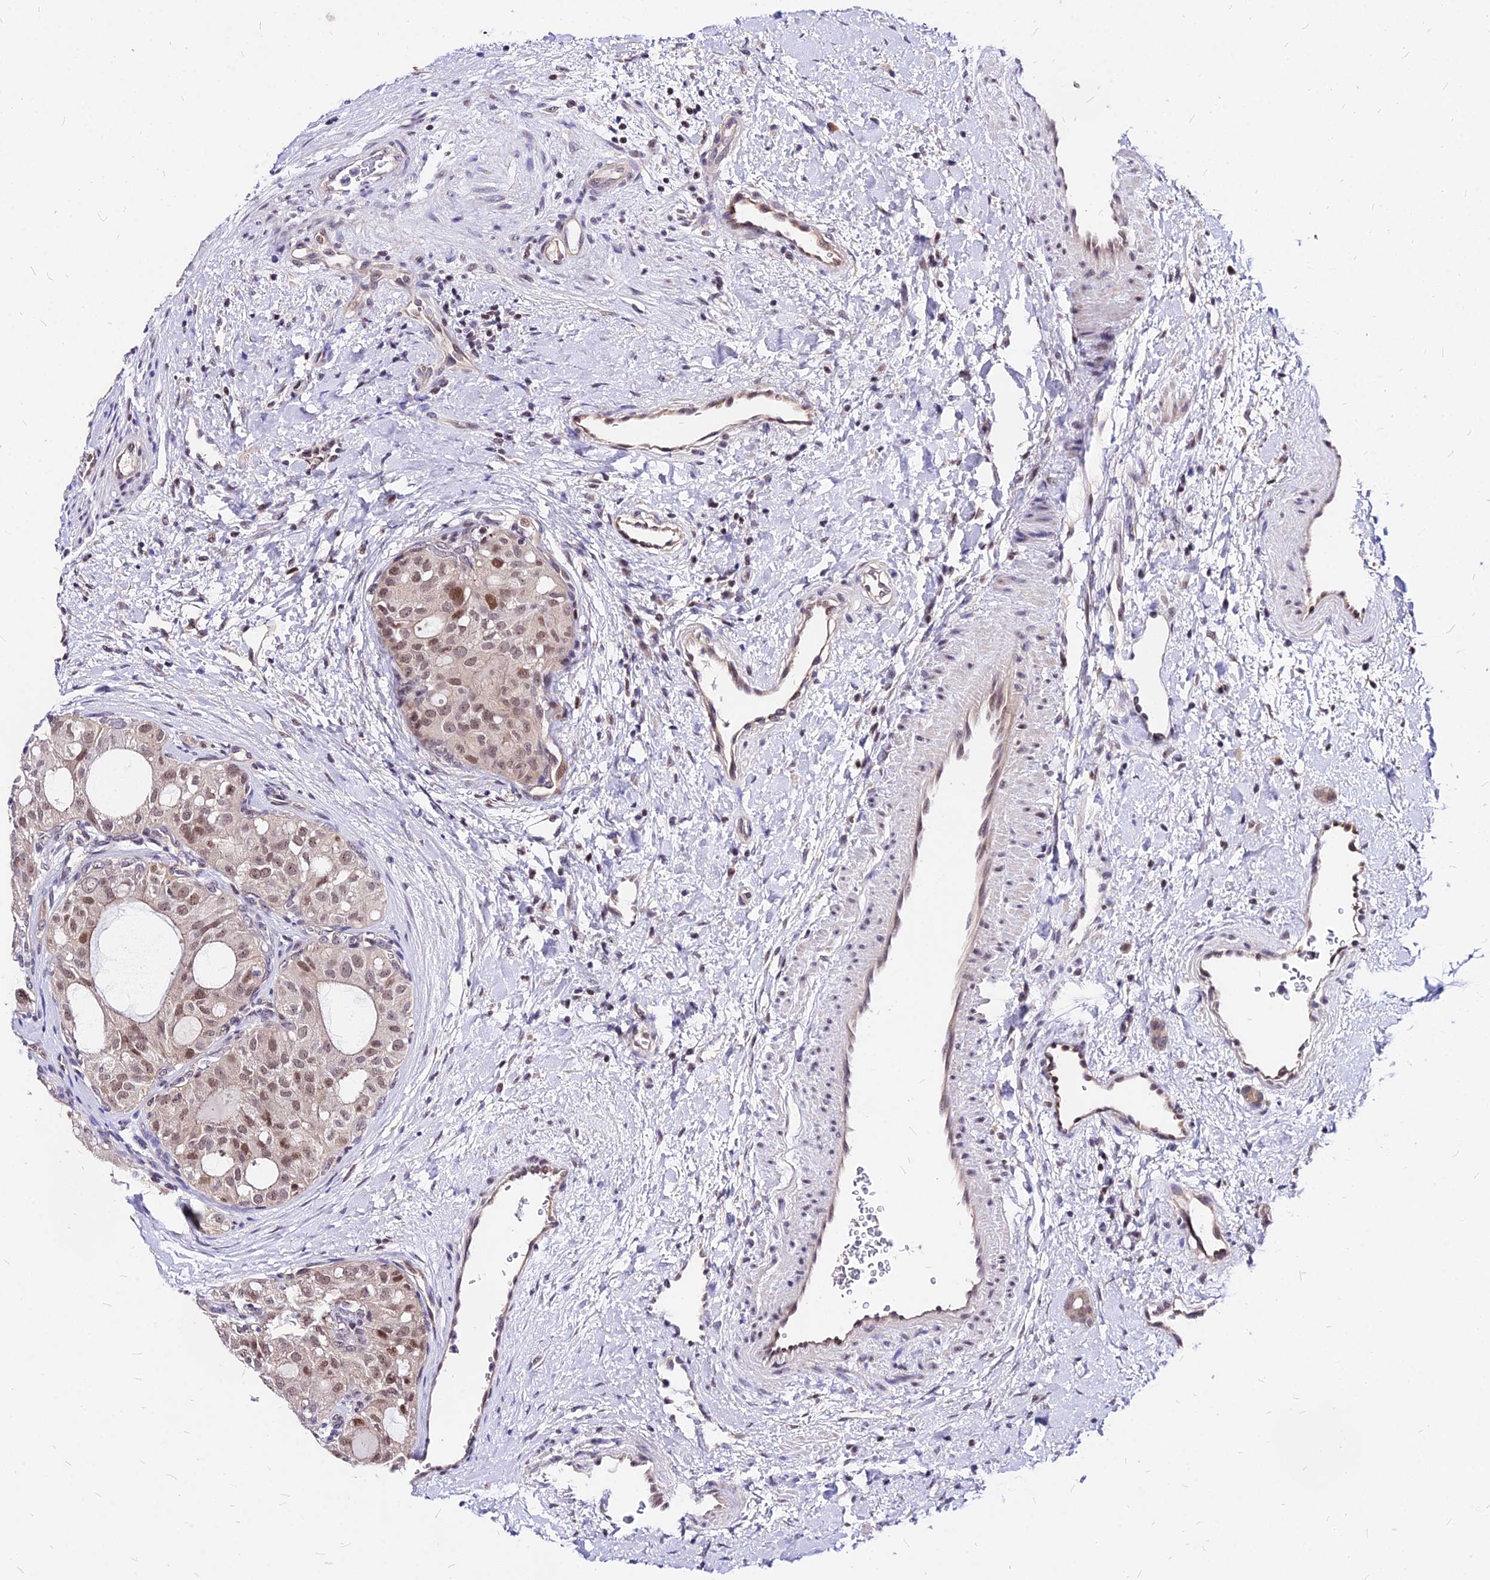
{"staining": {"intensity": "weak", "quantity": ">75%", "location": "nuclear"}, "tissue": "thyroid cancer", "cell_type": "Tumor cells", "image_type": "cancer", "snomed": [{"axis": "morphology", "description": "Follicular adenoma carcinoma, NOS"}, {"axis": "topography", "description": "Thyroid gland"}], "caption": "This photomicrograph exhibits immunohistochemistry staining of follicular adenoma carcinoma (thyroid), with low weak nuclear expression in approximately >75% of tumor cells.", "gene": "DDX55", "patient": {"sex": "male", "age": 75}}